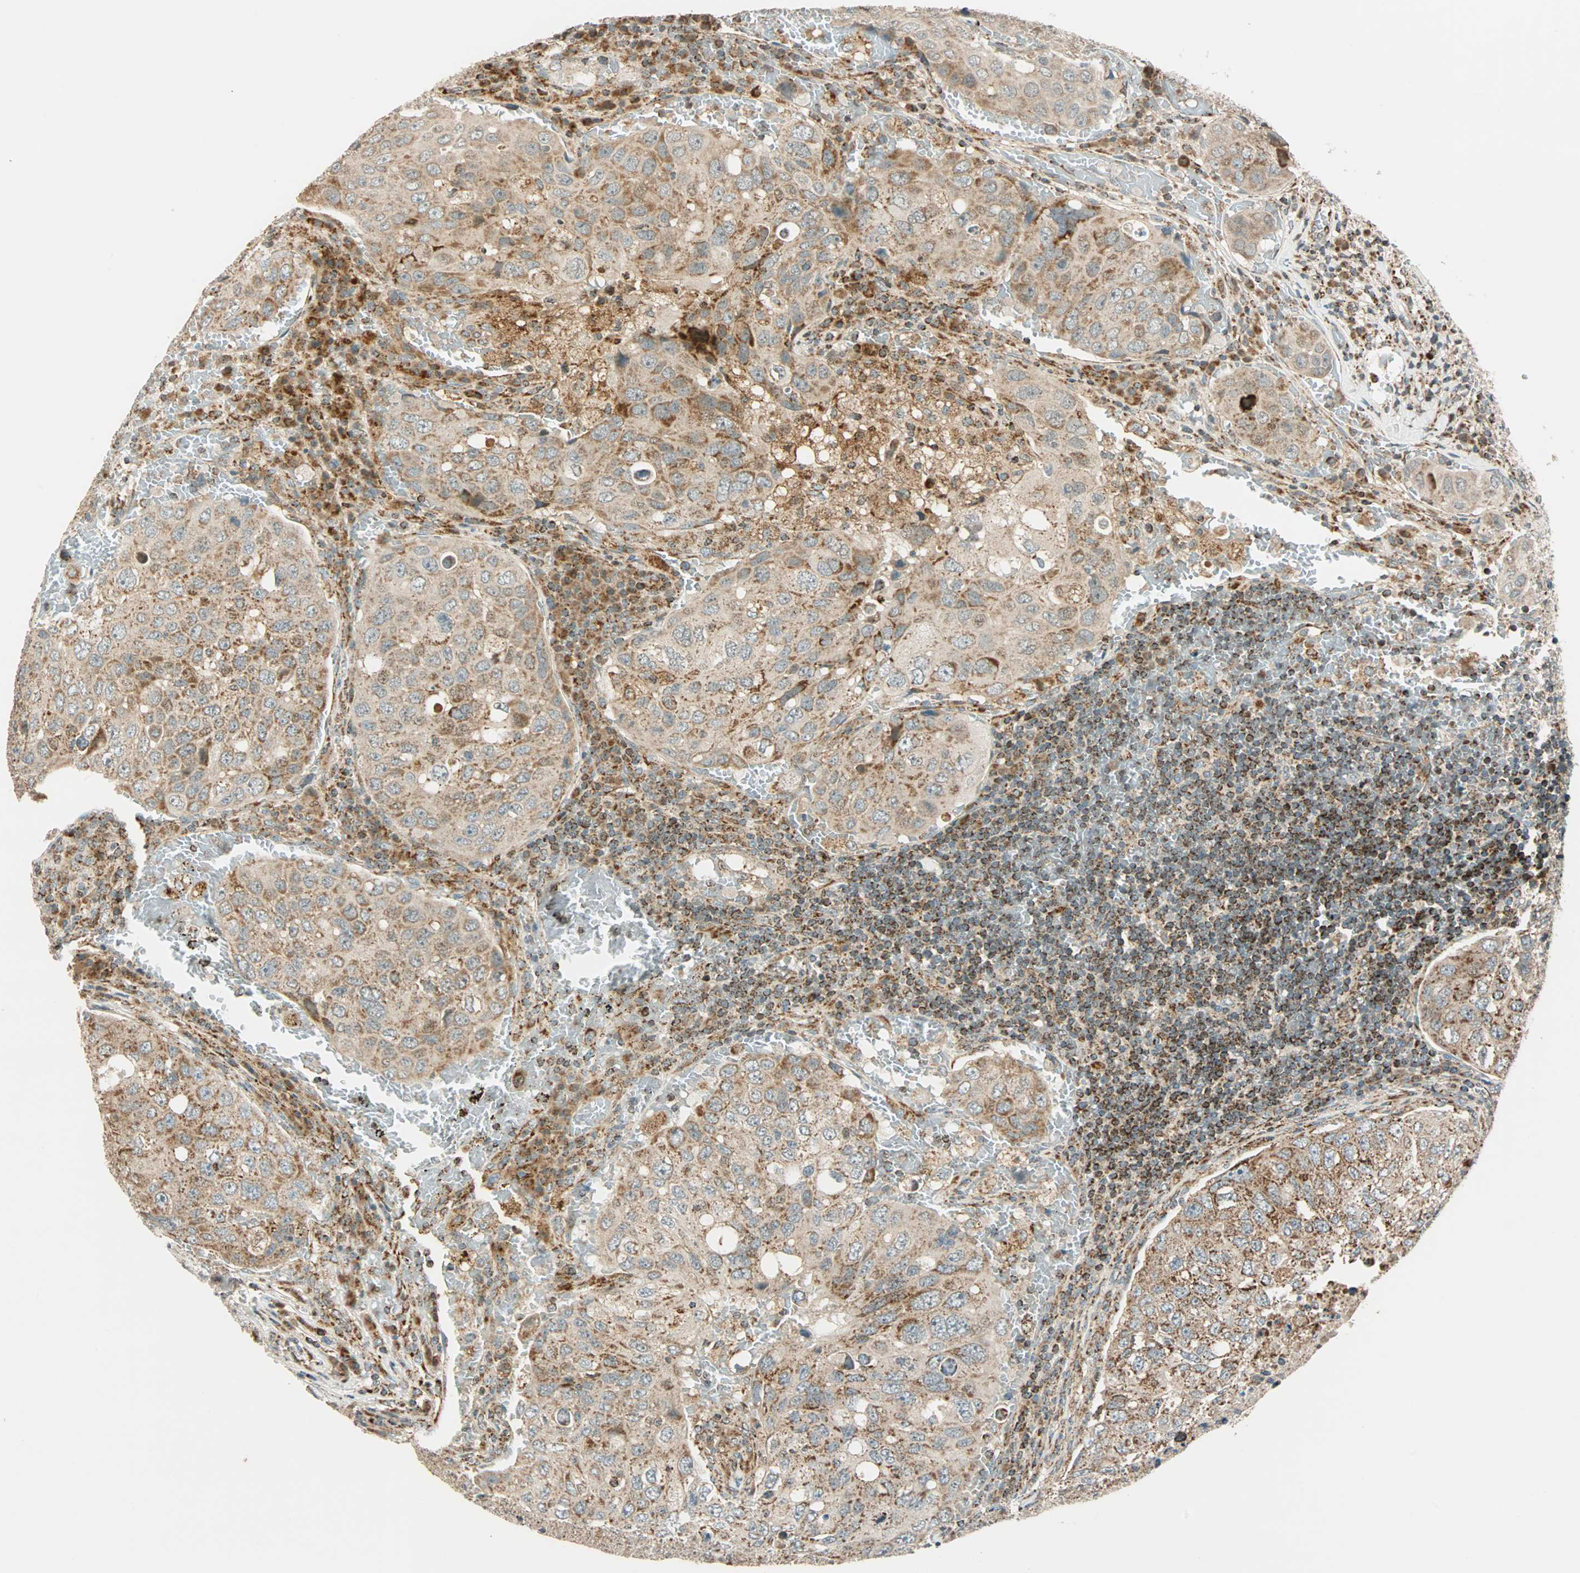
{"staining": {"intensity": "weak", "quantity": ">75%", "location": "cytoplasmic/membranous"}, "tissue": "urothelial cancer", "cell_type": "Tumor cells", "image_type": "cancer", "snomed": [{"axis": "morphology", "description": "Urothelial carcinoma, High grade"}, {"axis": "topography", "description": "Lymph node"}, {"axis": "topography", "description": "Urinary bladder"}], "caption": "This photomicrograph reveals immunohistochemistry staining of high-grade urothelial carcinoma, with low weak cytoplasmic/membranous staining in approximately >75% of tumor cells.", "gene": "SPRY4", "patient": {"sex": "male", "age": 51}}